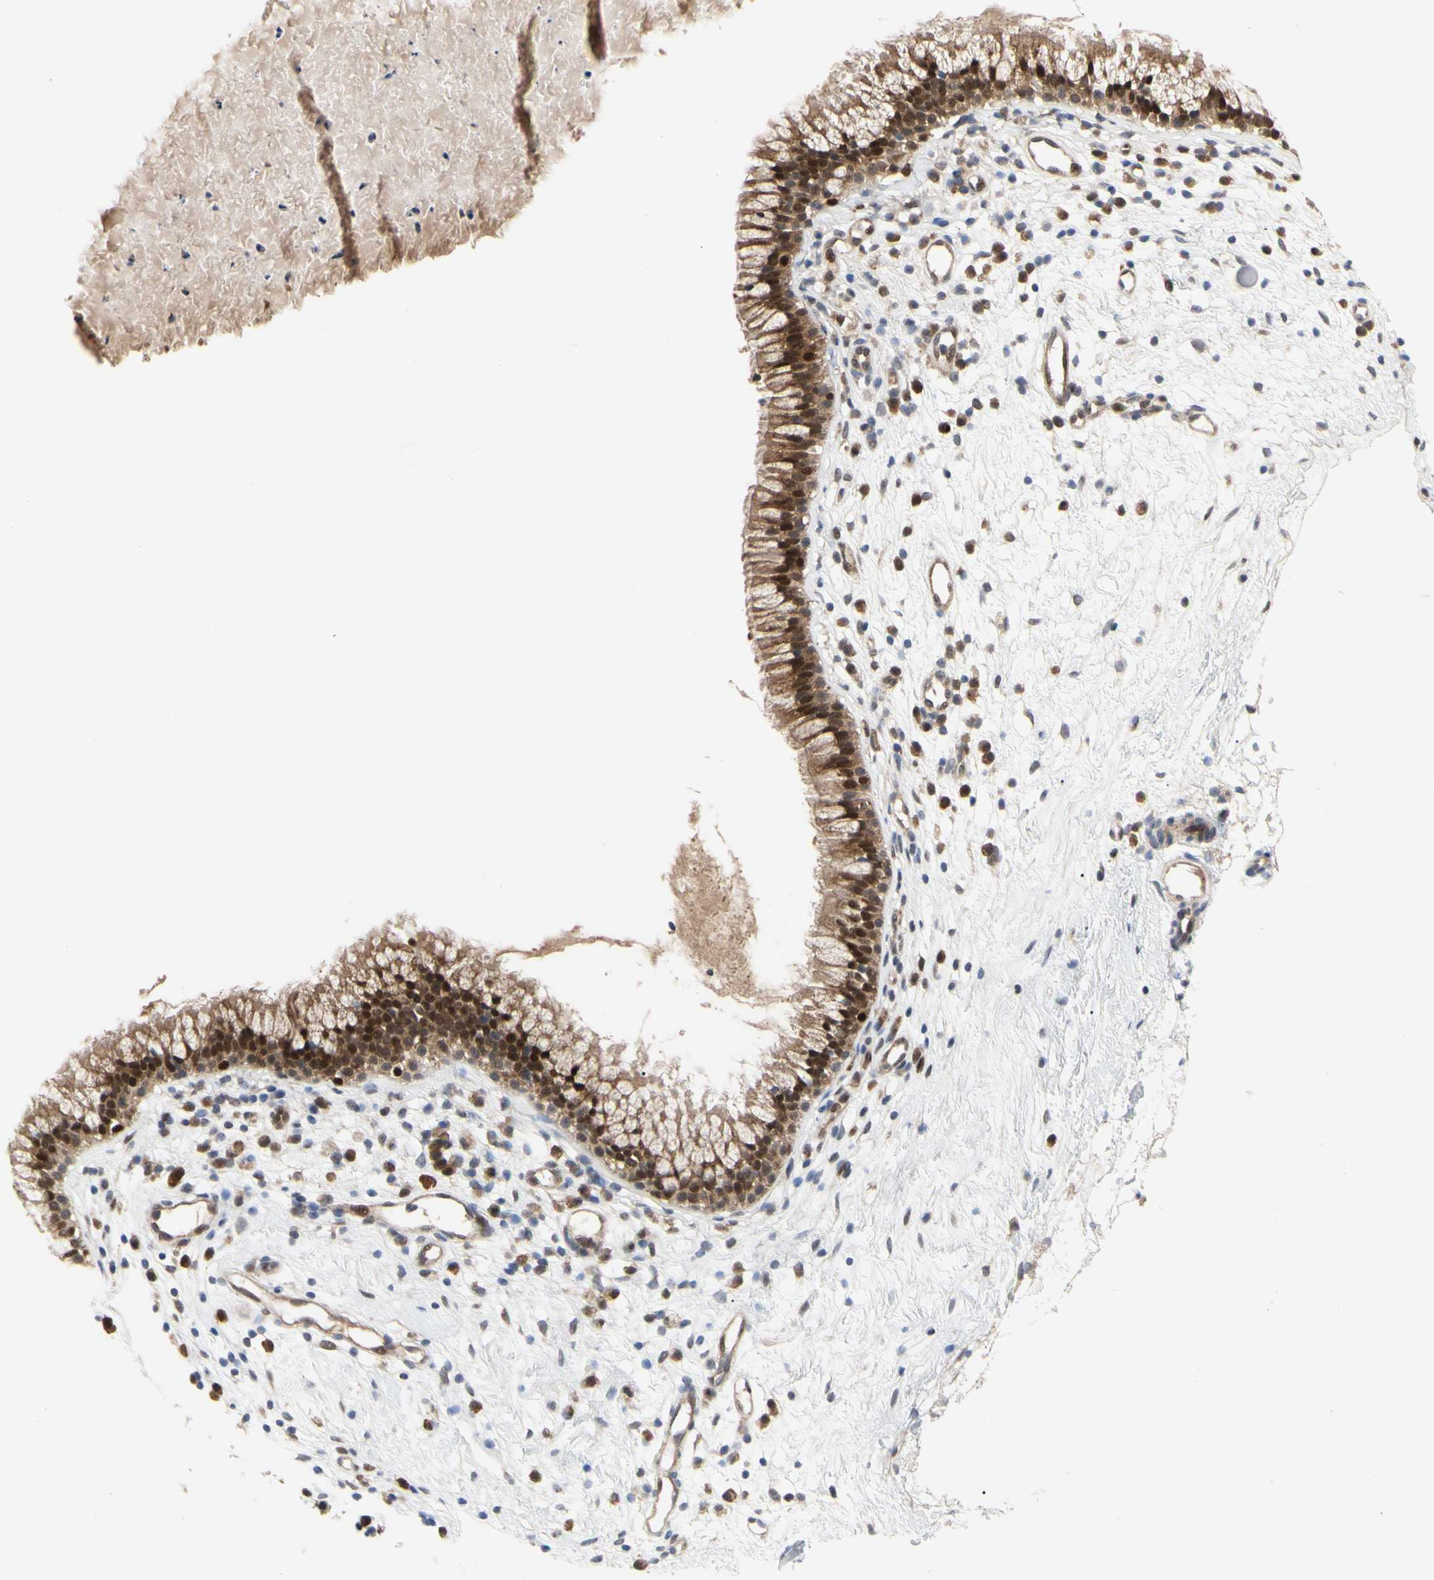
{"staining": {"intensity": "moderate", "quantity": ">75%", "location": "cytoplasmic/membranous,nuclear"}, "tissue": "nasopharynx", "cell_type": "Respiratory epithelial cells", "image_type": "normal", "snomed": [{"axis": "morphology", "description": "Normal tissue, NOS"}, {"axis": "topography", "description": "Nasopharynx"}], "caption": "Protein analysis of unremarkable nasopharynx shows moderate cytoplasmic/membranous,nuclear positivity in about >75% of respiratory epithelial cells. The staining is performed using DAB brown chromogen to label protein expression. The nuclei are counter-stained blue using hematoxylin.", "gene": "CDK5", "patient": {"sex": "male", "age": 21}}